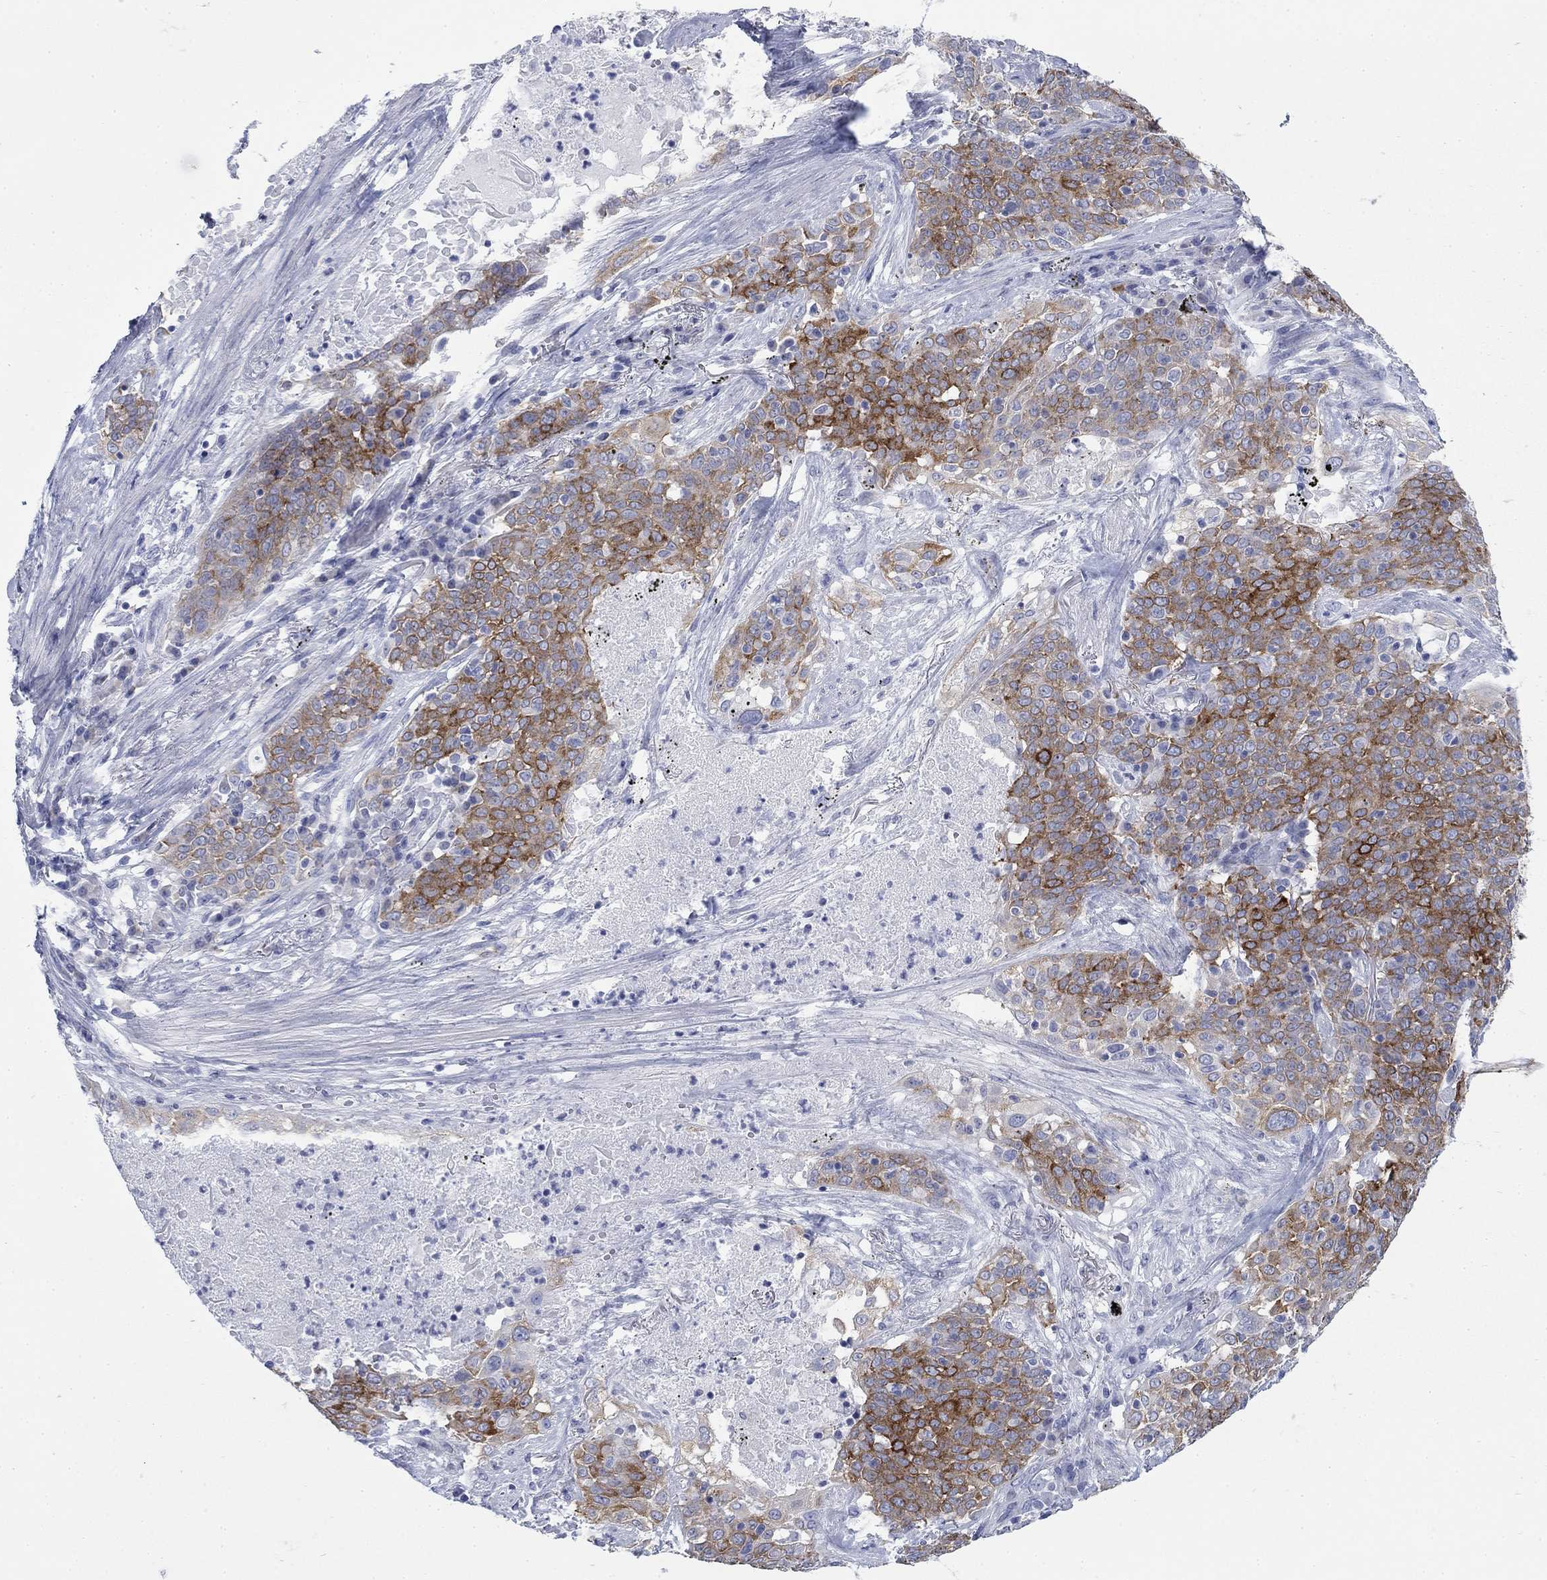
{"staining": {"intensity": "strong", "quantity": "25%-75%", "location": "cytoplasmic/membranous"}, "tissue": "lung cancer", "cell_type": "Tumor cells", "image_type": "cancer", "snomed": [{"axis": "morphology", "description": "Squamous cell carcinoma, NOS"}, {"axis": "topography", "description": "Lung"}], "caption": "Immunohistochemistry histopathology image of neoplastic tissue: lung cancer (squamous cell carcinoma) stained using IHC demonstrates high levels of strong protein expression localized specifically in the cytoplasmic/membranous of tumor cells, appearing as a cytoplasmic/membranous brown color.", "gene": "IGF2BP3", "patient": {"sex": "male", "age": 82}}